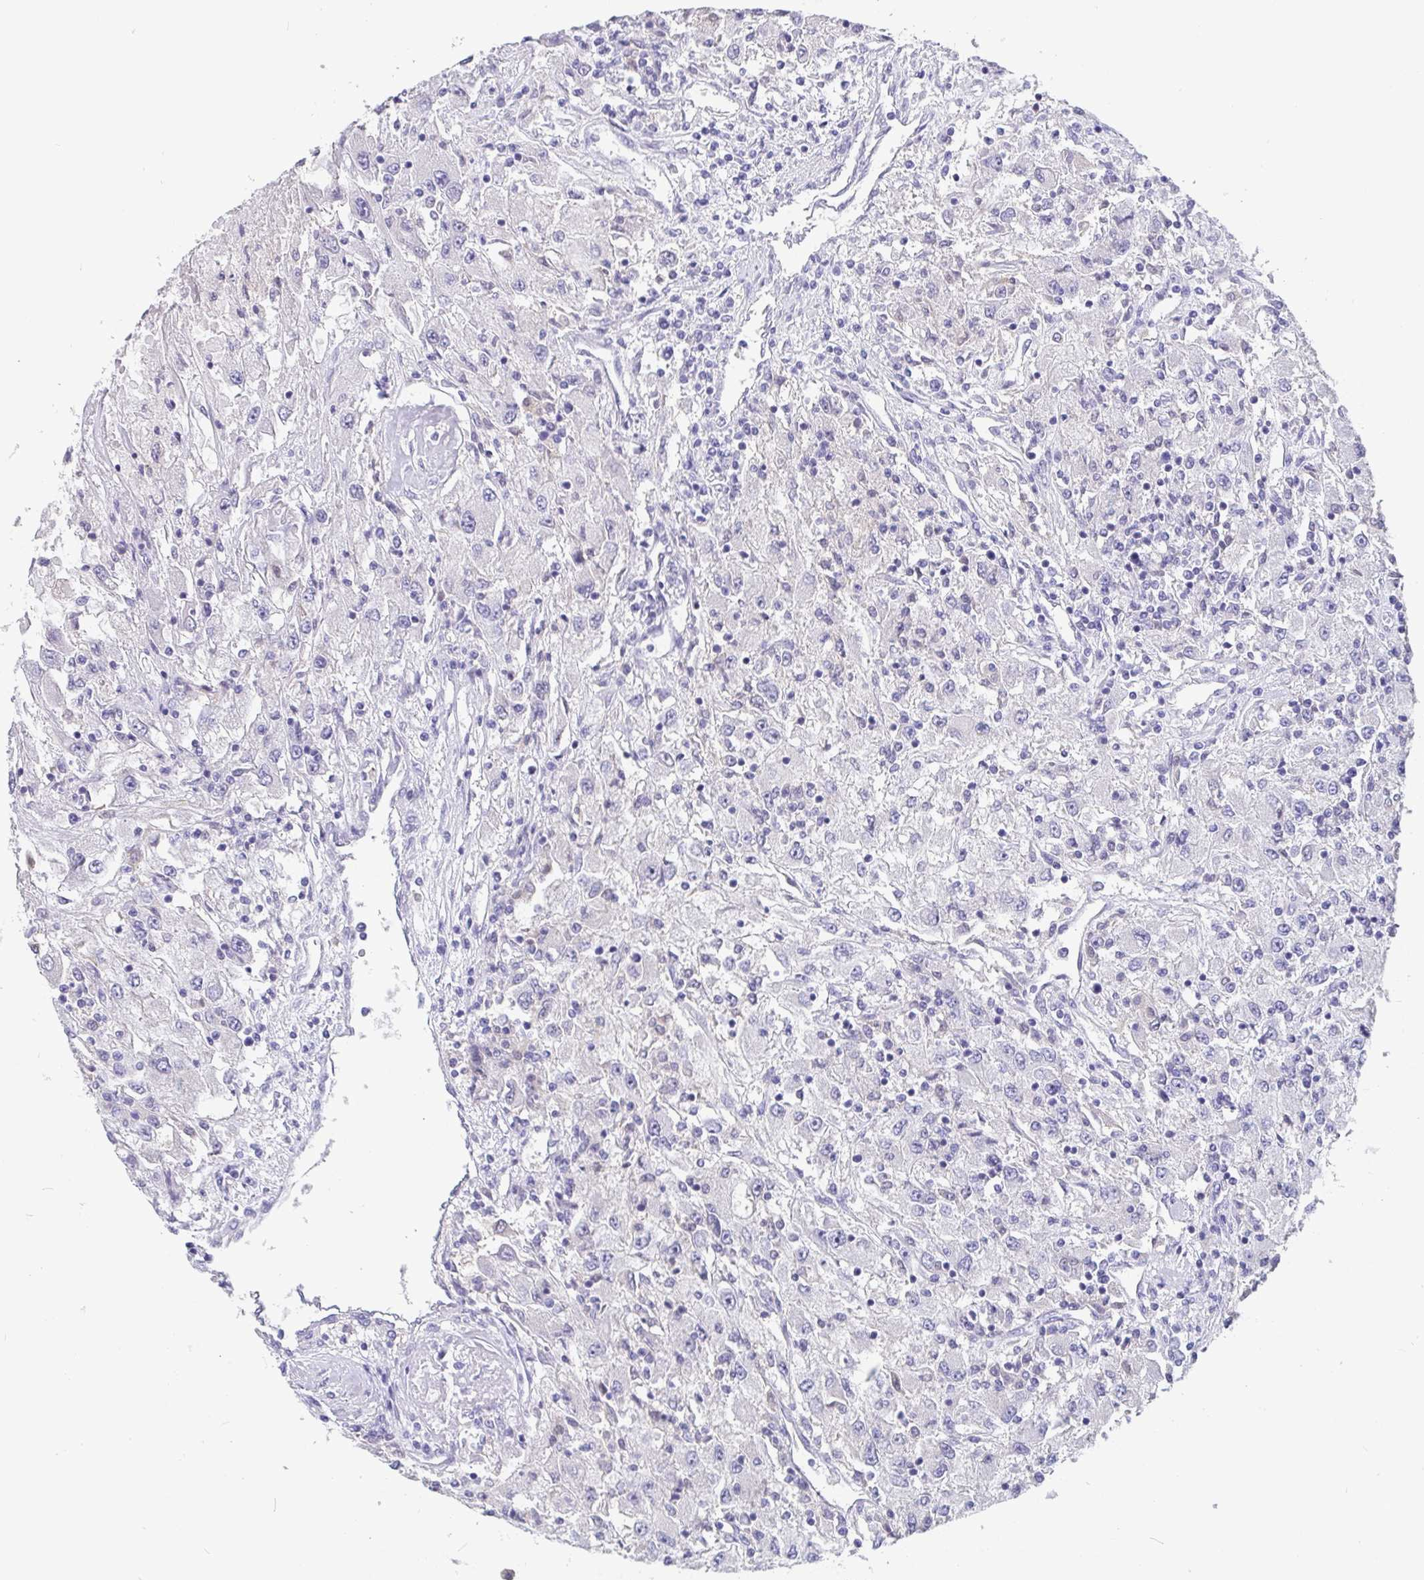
{"staining": {"intensity": "negative", "quantity": "none", "location": "none"}, "tissue": "renal cancer", "cell_type": "Tumor cells", "image_type": "cancer", "snomed": [{"axis": "morphology", "description": "Adenocarcinoma, NOS"}, {"axis": "topography", "description": "Kidney"}], "caption": "Immunohistochemical staining of human adenocarcinoma (renal) exhibits no significant expression in tumor cells.", "gene": "IDH1", "patient": {"sex": "female", "age": 67}}